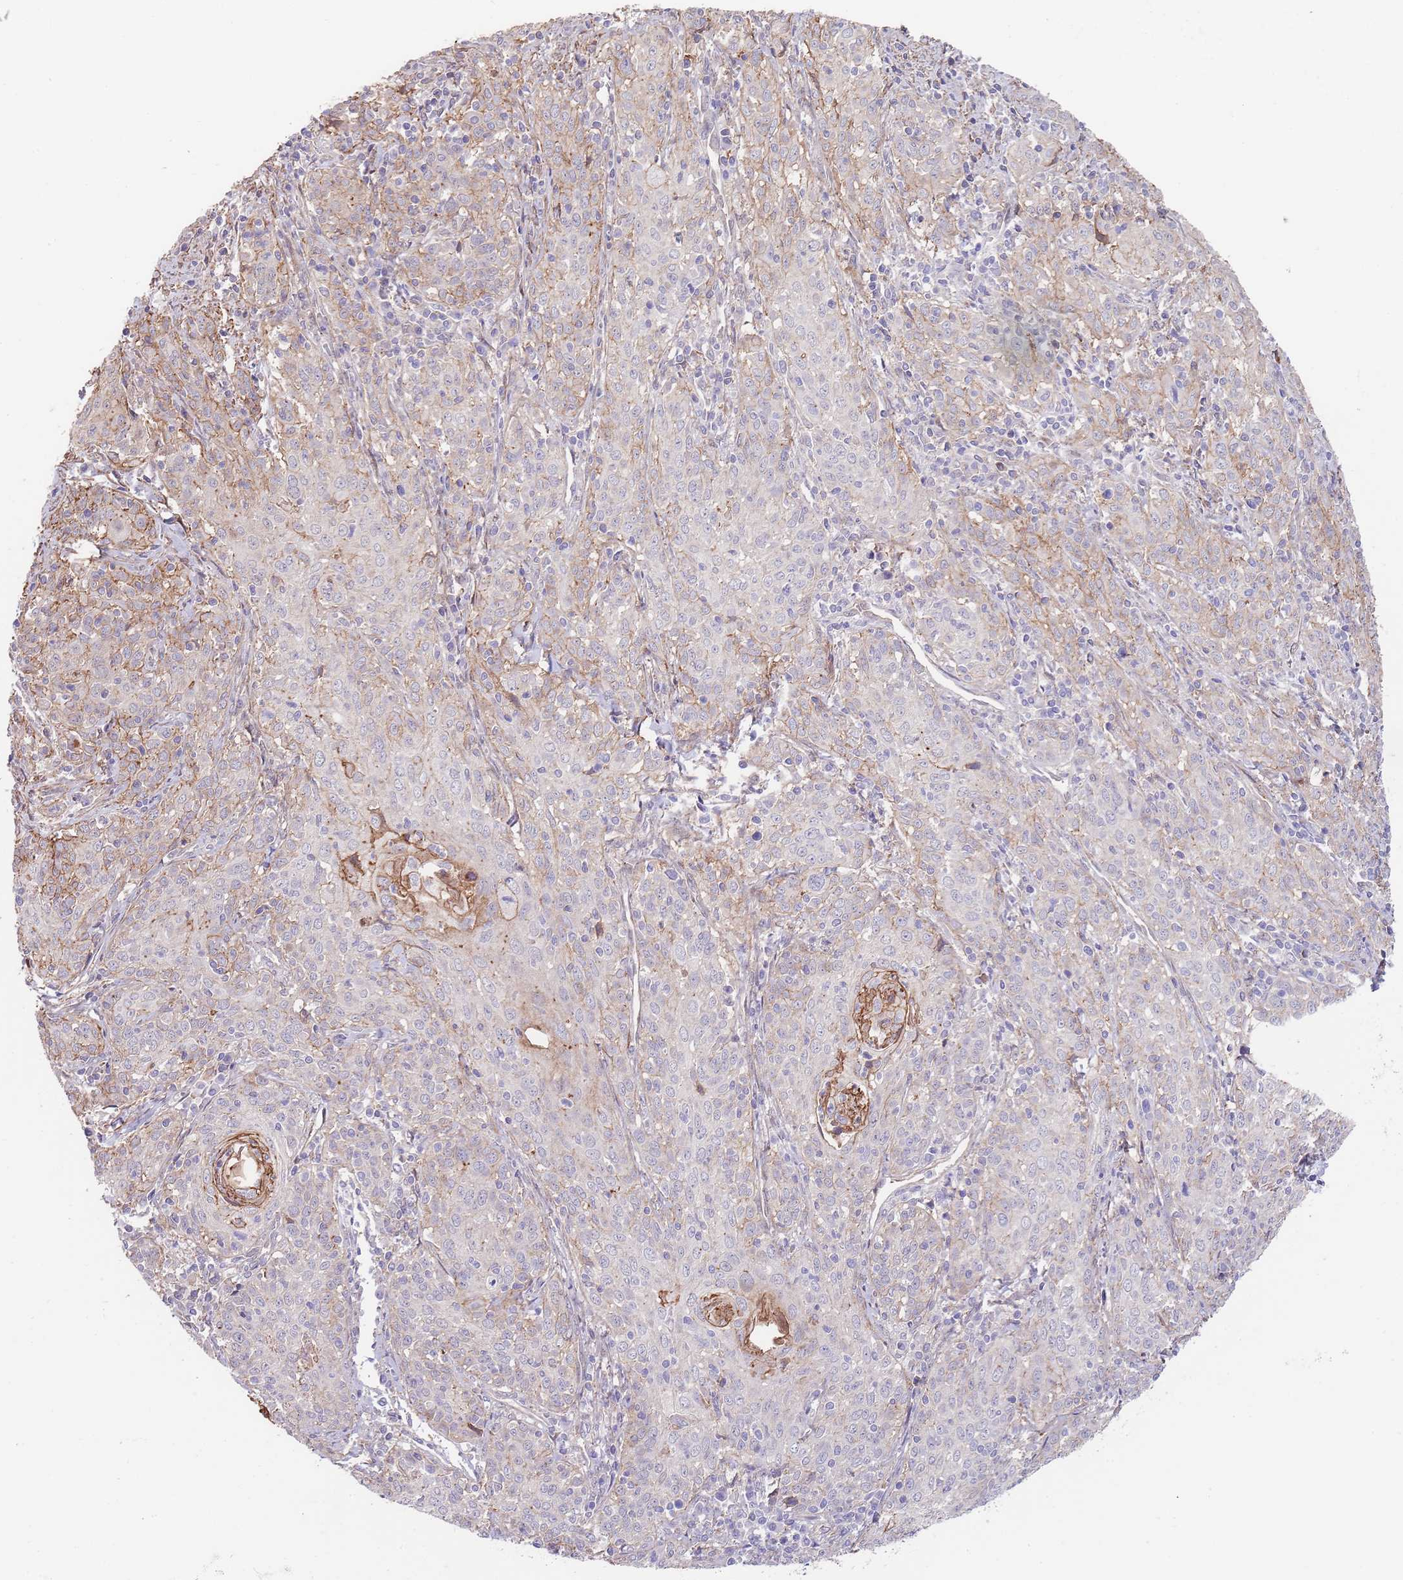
{"staining": {"intensity": "negative", "quantity": "none", "location": "none"}, "tissue": "cervical cancer", "cell_type": "Tumor cells", "image_type": "cancer", "snomed": [{"axis": "morphology", "description": "Squamous cell carcinoma, NOS"}, {"axis": "topography", "description": "Cervix"}], "caption": "Micrograph shows no protein expression in tumor cells of cervical squamous cell carcinoma tissue.", "gene": "BPNT1", "patient": {"sex": "female", "age": 57}}